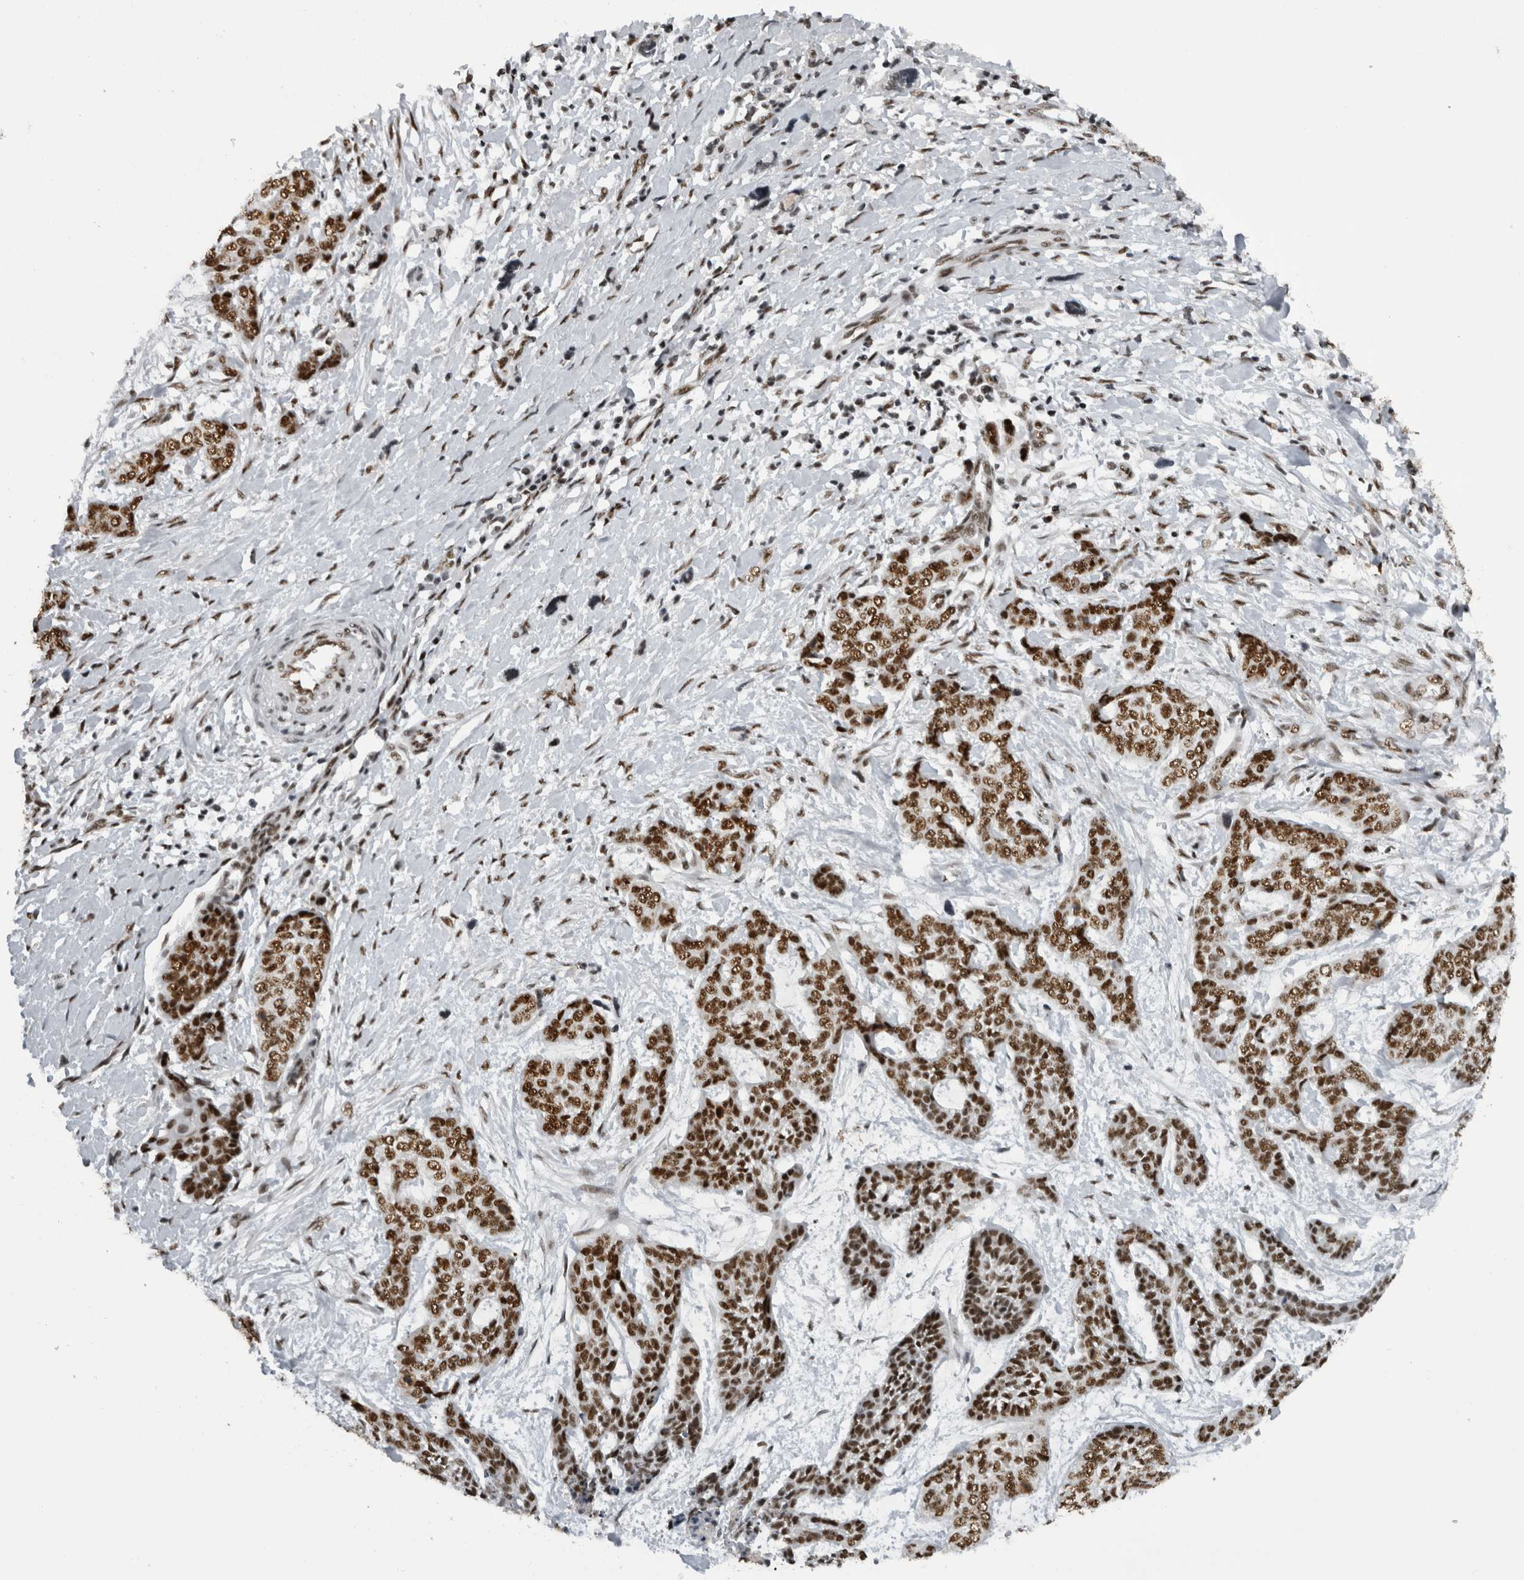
{"staining": {"intensity": "strong", "quantity": ">75%", "location": "nuclear"}, "tissue": "skin cancer", "cell_type": "Tumor cells", "image_type": "cancer", "snomed": [{"axis": "morphology", "description": "Basal cell carcinoma"}, {"axis": "topography", "description": "Skin"}], "caption": "Immunohistochemistry micrograph of neoplastic tissue: skin cancer stained using IHC exhibits high levels of strong protein expression localized specifically in the nuclear of tumor cells, appearing as a nuclear brown color.", "gene": "ZSCAN2", "patient": {"sex": "female", "age": 64}}